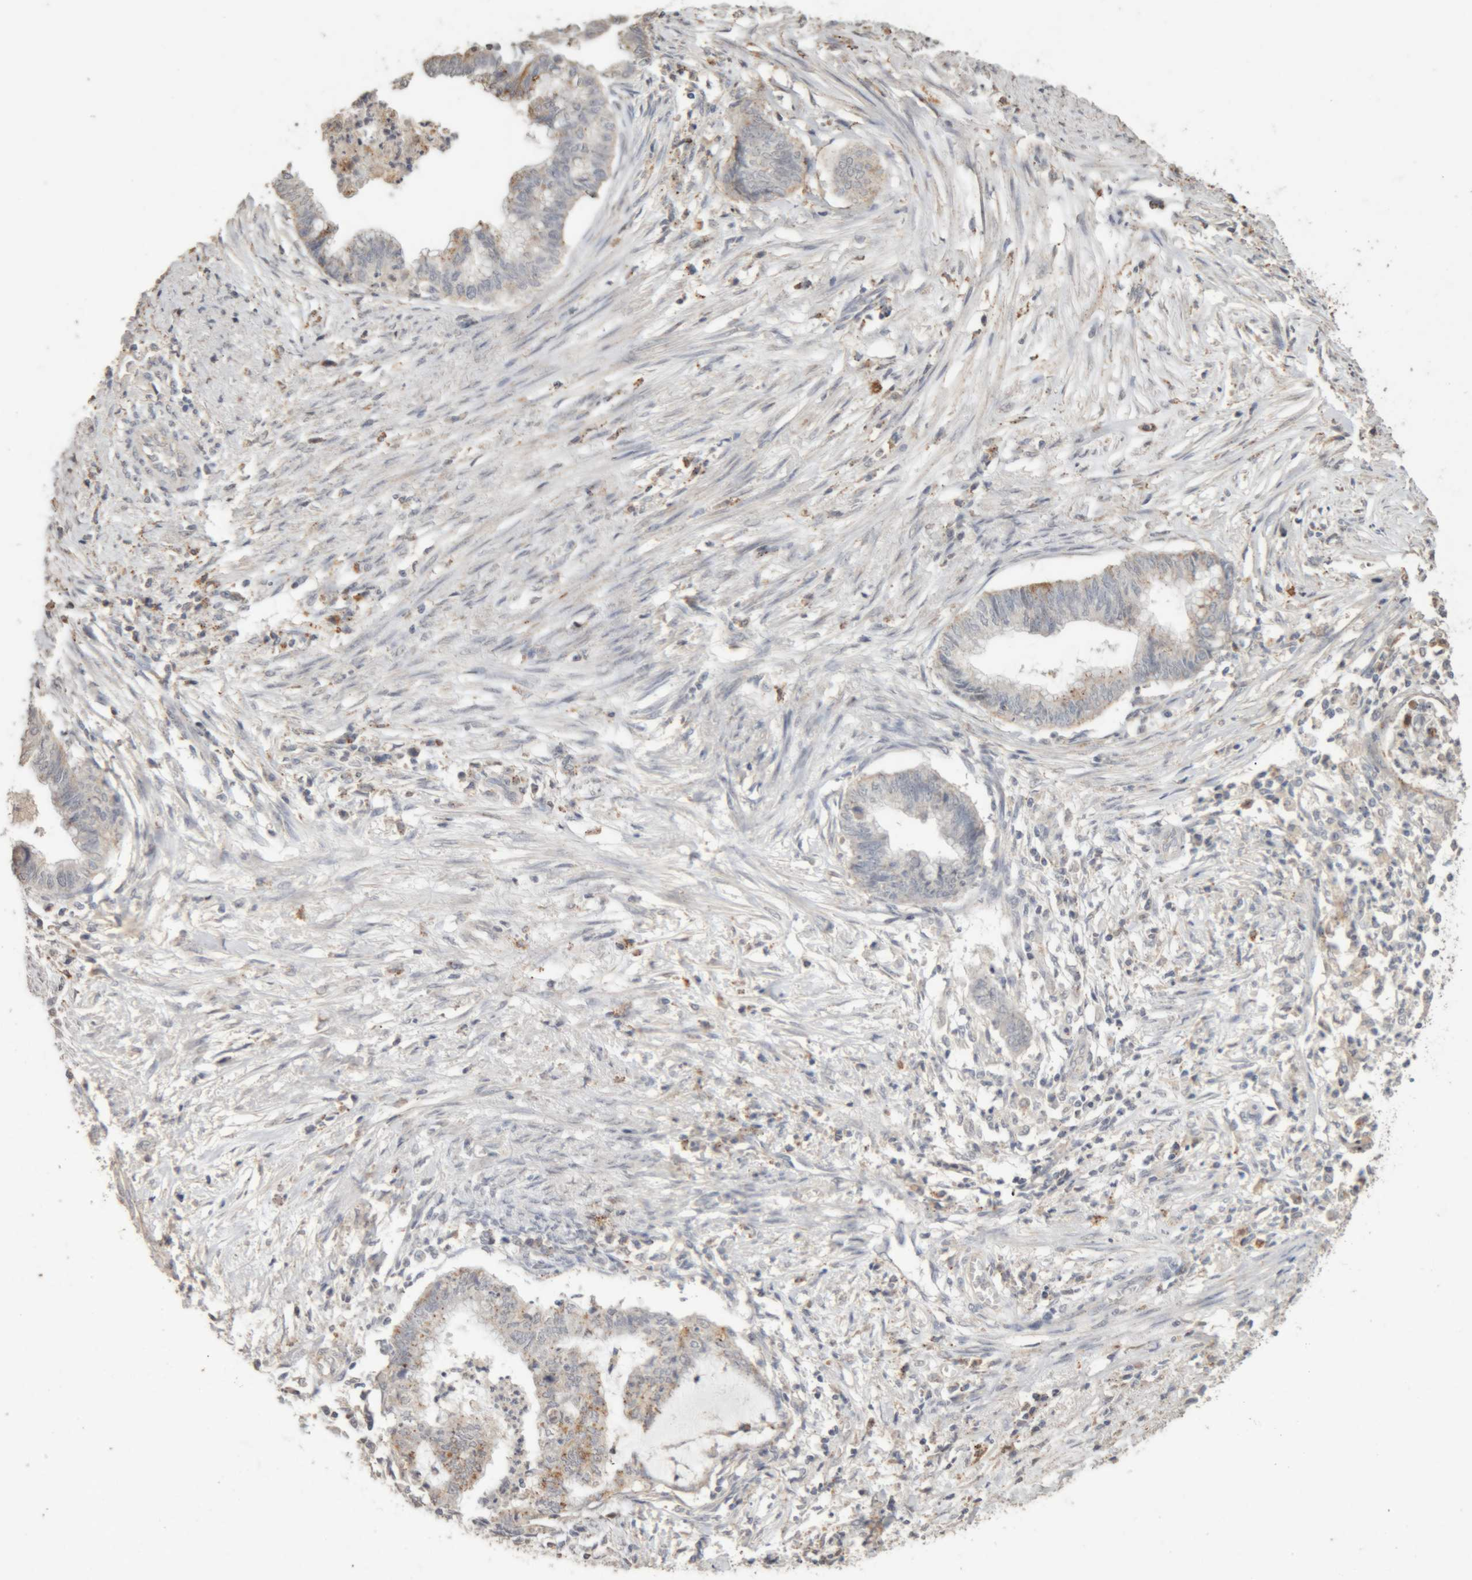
{"staining": {"intensity": "negative", "quantity": "none", "location": "none"}, "tissue": "endometrial cancer", "cell_type": "Tumor cells", "image_type": "cancer", "snomed": [{"axis": "morphology", "description": "Necrosis, NOS"}, {"axis": "morphology", "description": "Adenocarcinoma, NOS"}, {"axis": "topography", "description": "Endometrium"}], "caption": "This is an immunohistochemistry image of endometrial cancer. There is no positivity in tumor cells.", "gene": "ARSA", "patient": {"sex": "female", "age": 79}}